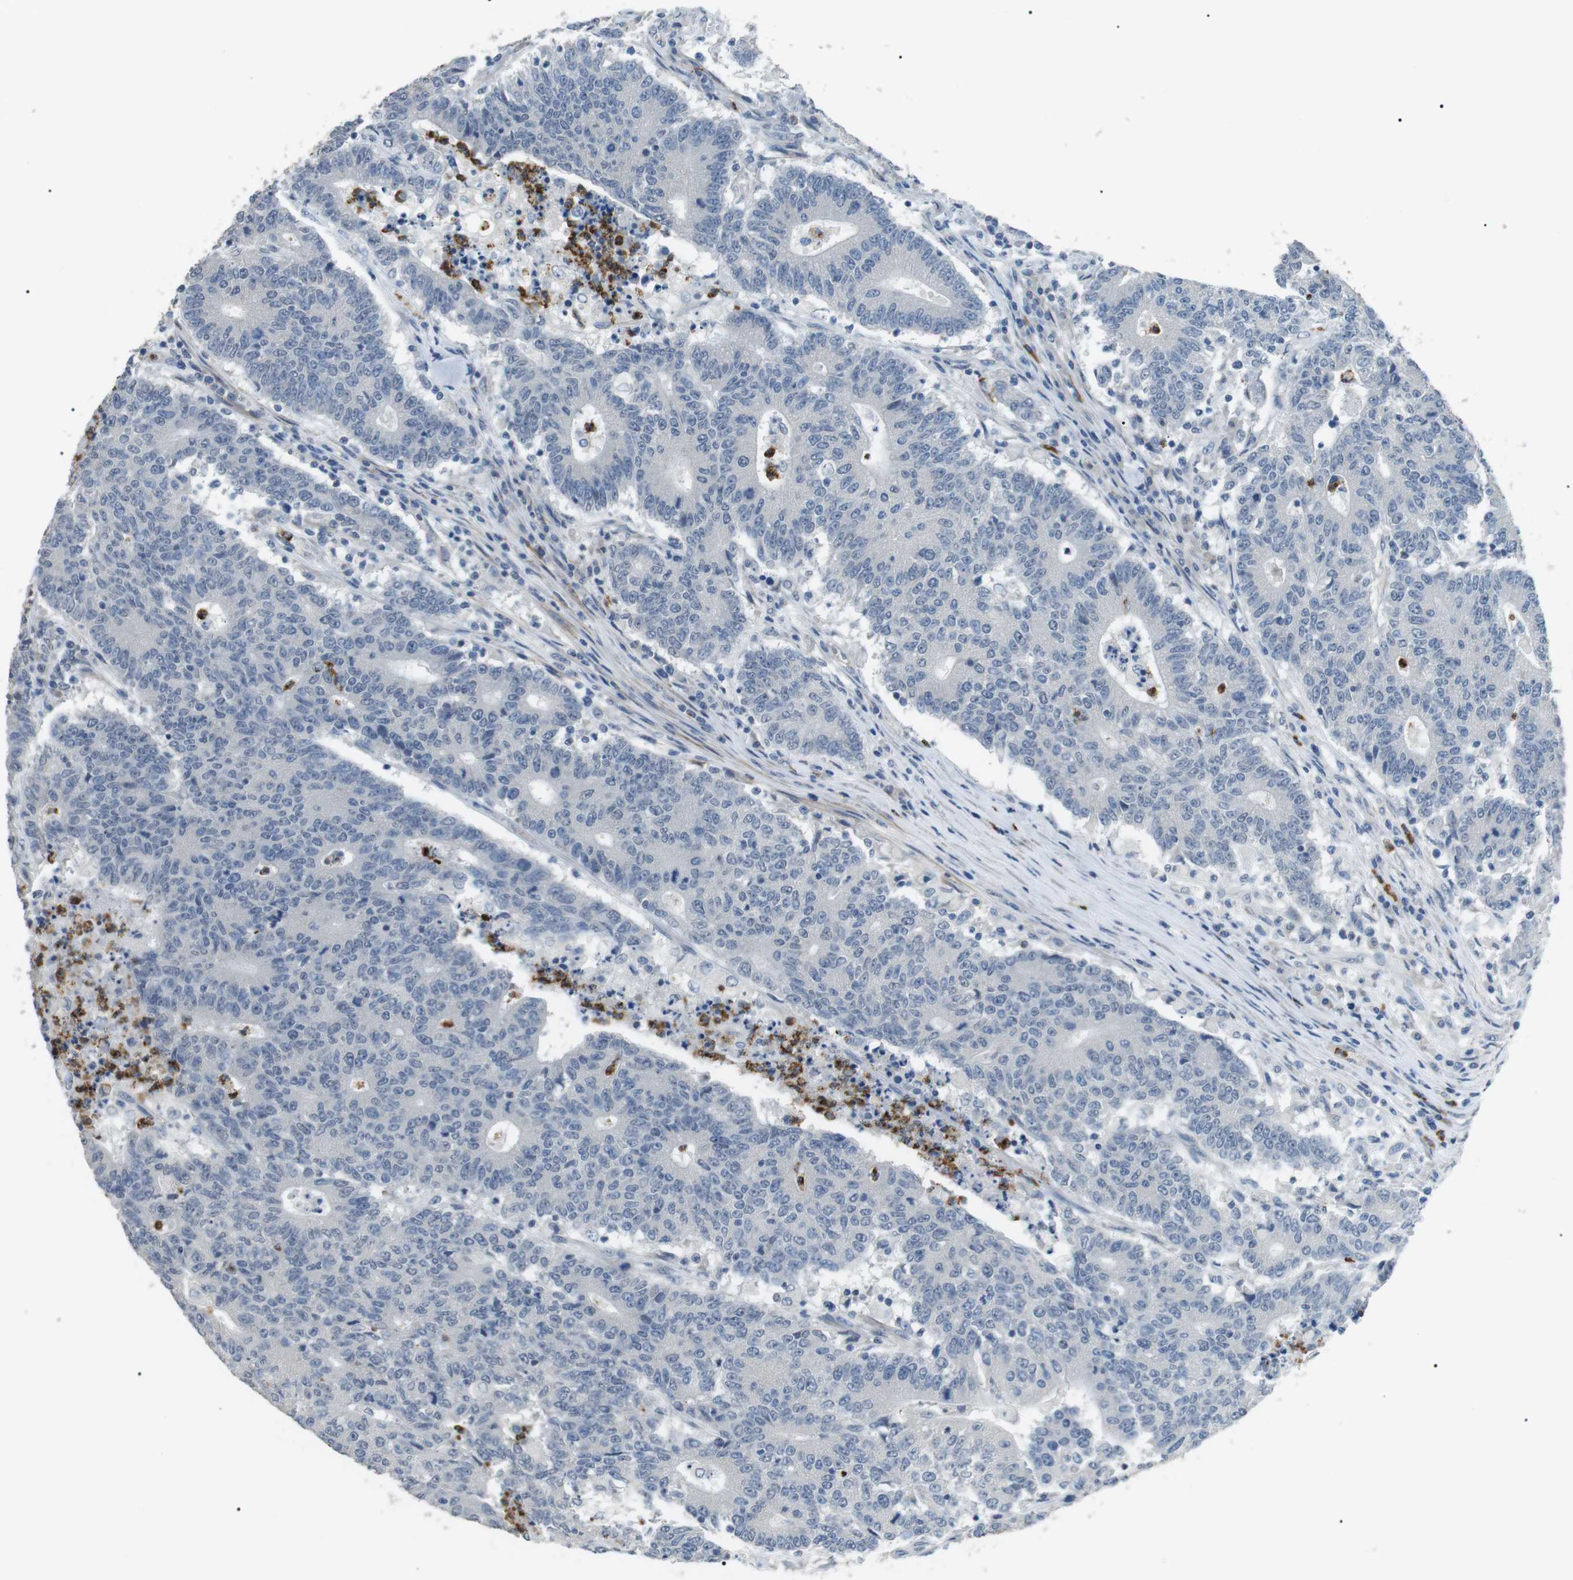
{"staining": {"intensity": "negative", "quantity": "none", "location": "none"}, "tissue": "colorectal cancer", "cell_type": "Tumor cells", "image_type": "cancer", "snomed": [{"axis": "morphology", "description": "Normal tissue, NOS"}, {"axis": "morphology", "description": "Adenocarcinoma, NOS"}, {"axis": "topography", "description": "Colon"}], "caption": "There is no significant expression in tumor cells of adenocarcinoma (colorectal).", "gene": "GZMM", "patient": {"sex": "female", "age": 75}}